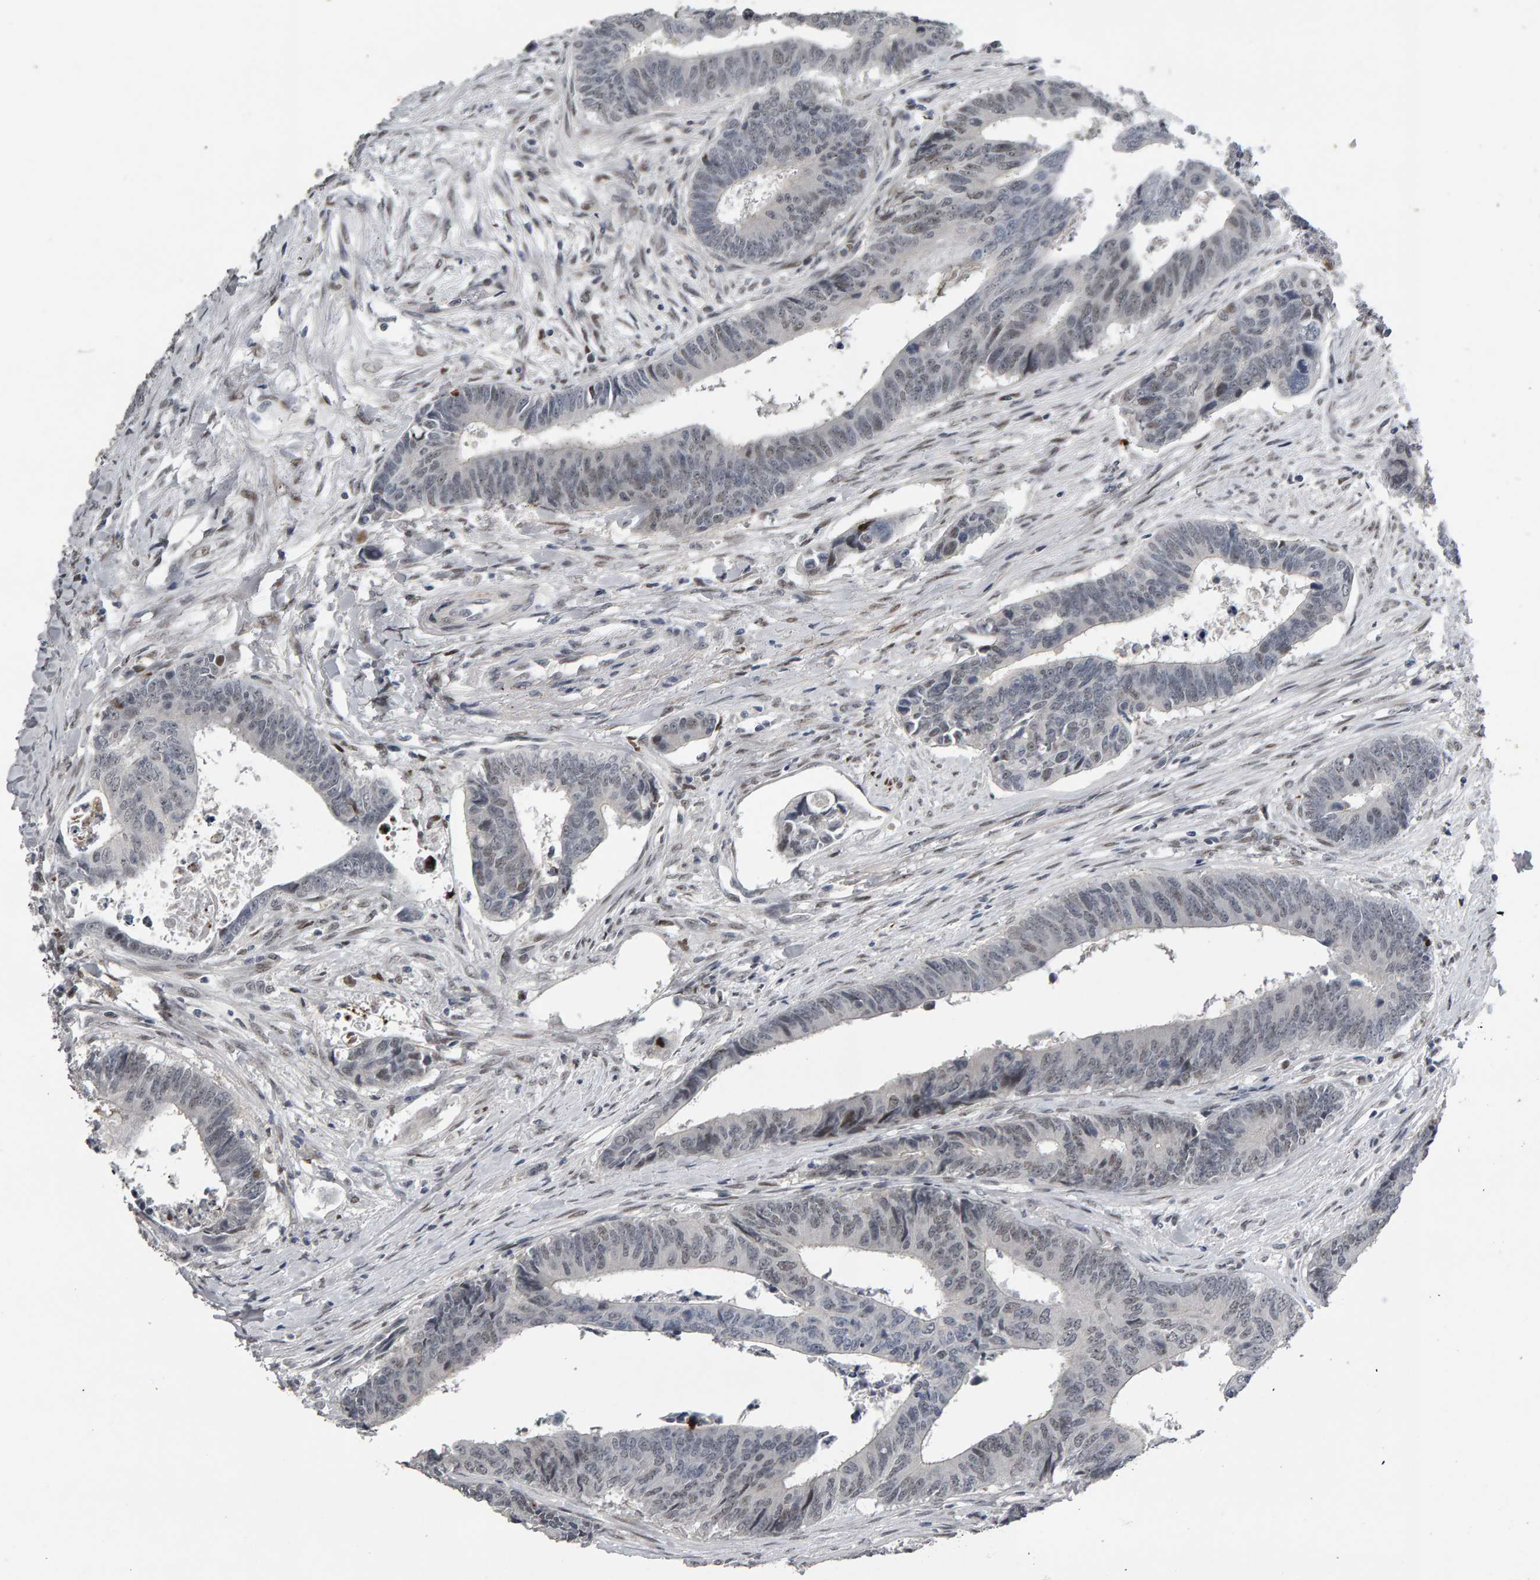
{"staining": {"intensity": "moderate", "quantity": "<25%", "location": "nuclear"}, "tissue": "colorectal cancer", "cell_type": "Tumor cells", "image_type": "cancer", "snomed": [{"axis": "morphology", "description": "Adenocarcinoma, NOS"}, {"axis": "topography", "description": "Rectum"}], "caption": "DAB (3,3'-diaminobenzidine) immunohistochemical staining of adenocarcinoma (colorectal) shows moderate nuclear protein expression in approximately <25% of tumor cells. (DAB (3,3'-diaminobenzidine) IHC, brown staining for protein, blue staining for nuclei).", "gene": "IPO8", "patient": {"sex": "male", "age": 84}}